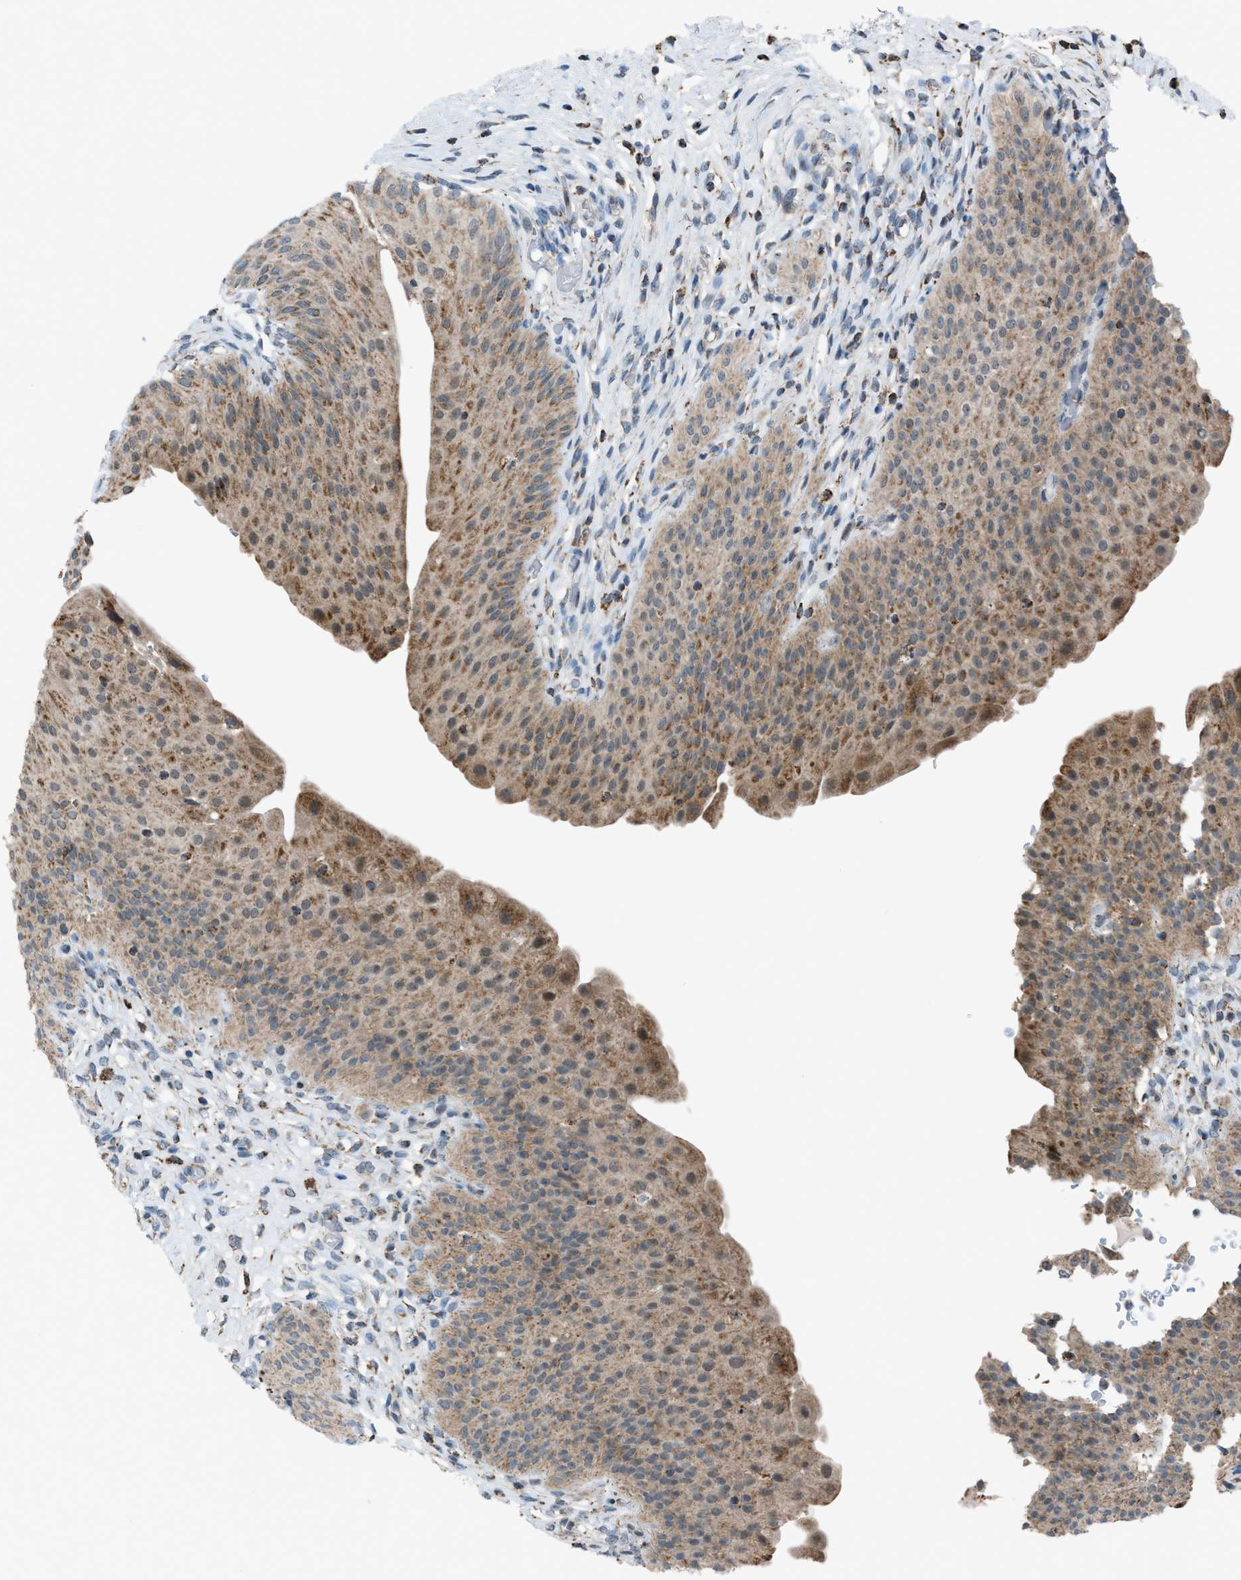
{"staining": {"intensity": "moderate", "quantity": ">75%", "location": "cytoplasmic/membranous"}, "tissue": "urinary bladder", "cell_type": "Urothelial cells", "image_type": "normal", "snomed": [{"axis": "morphology", "description": "Normal tissue, NOS"}, {"axis": "topography", "description": "Urinary bladder"}], "caption": "Immunohistochemical staining of unremarkable urinary bladder demonstrates moderate cytoplasmic/membranous protein staining in about >75% of urothelial cells.", "gene": "SRM", "patient": {"sex": "male", "age": 46}}